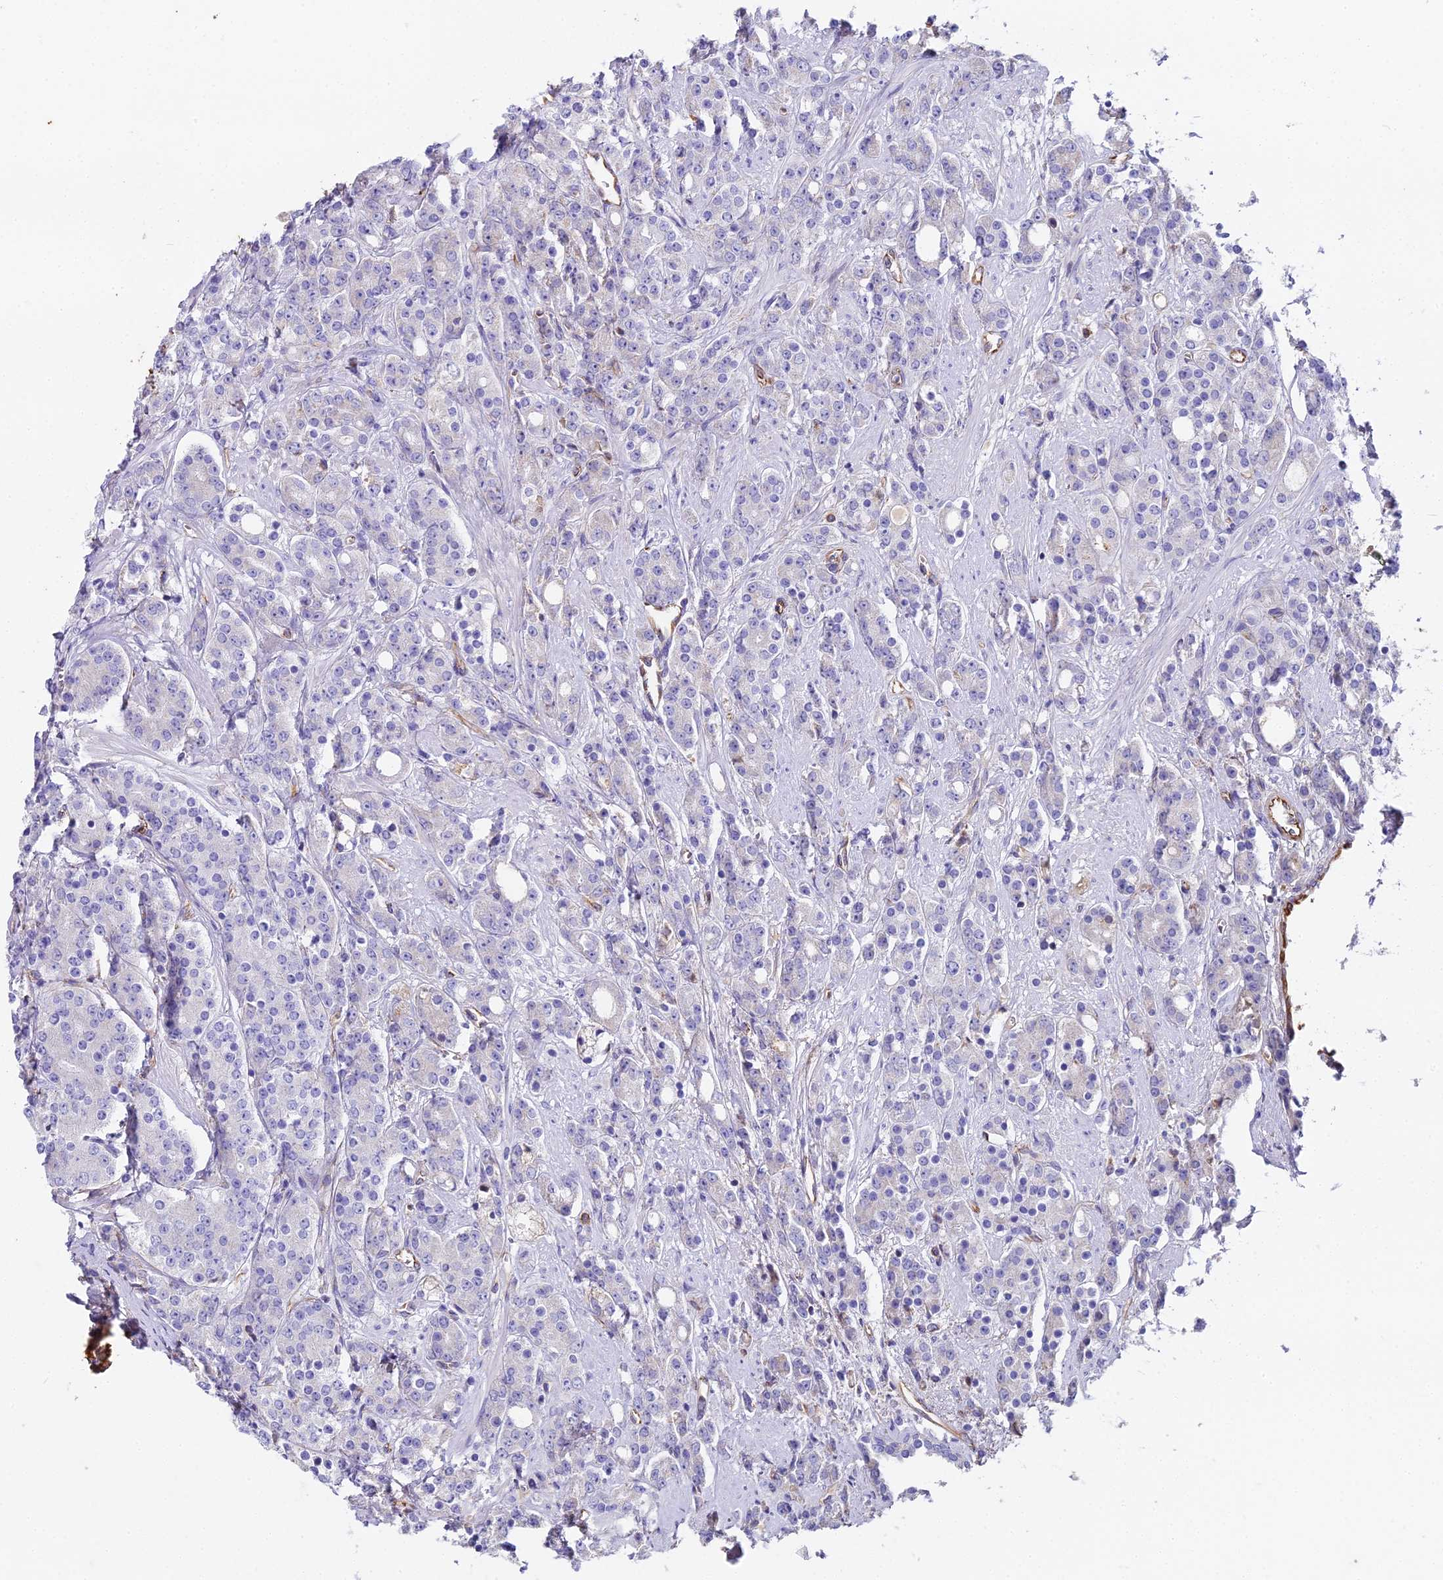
{"staining": {"intensity": "negative", "quantity": "none", "location": "none"}, "tissue": "prostate cancer", "cell_type": "Tumor cells", "image_type": "cancer", "snomed": [{"axis": "morphology", "description": "Adenocarcinoma, High grade"}, {"axis": "topography", "description": "Prostate"}], "caption": "A histopathology image of prostate cancer stained for a protein demonstrates no brown staining in tumor cells.", "gene": "BEX4", "patient": {"sex": "male", "age": 62}}